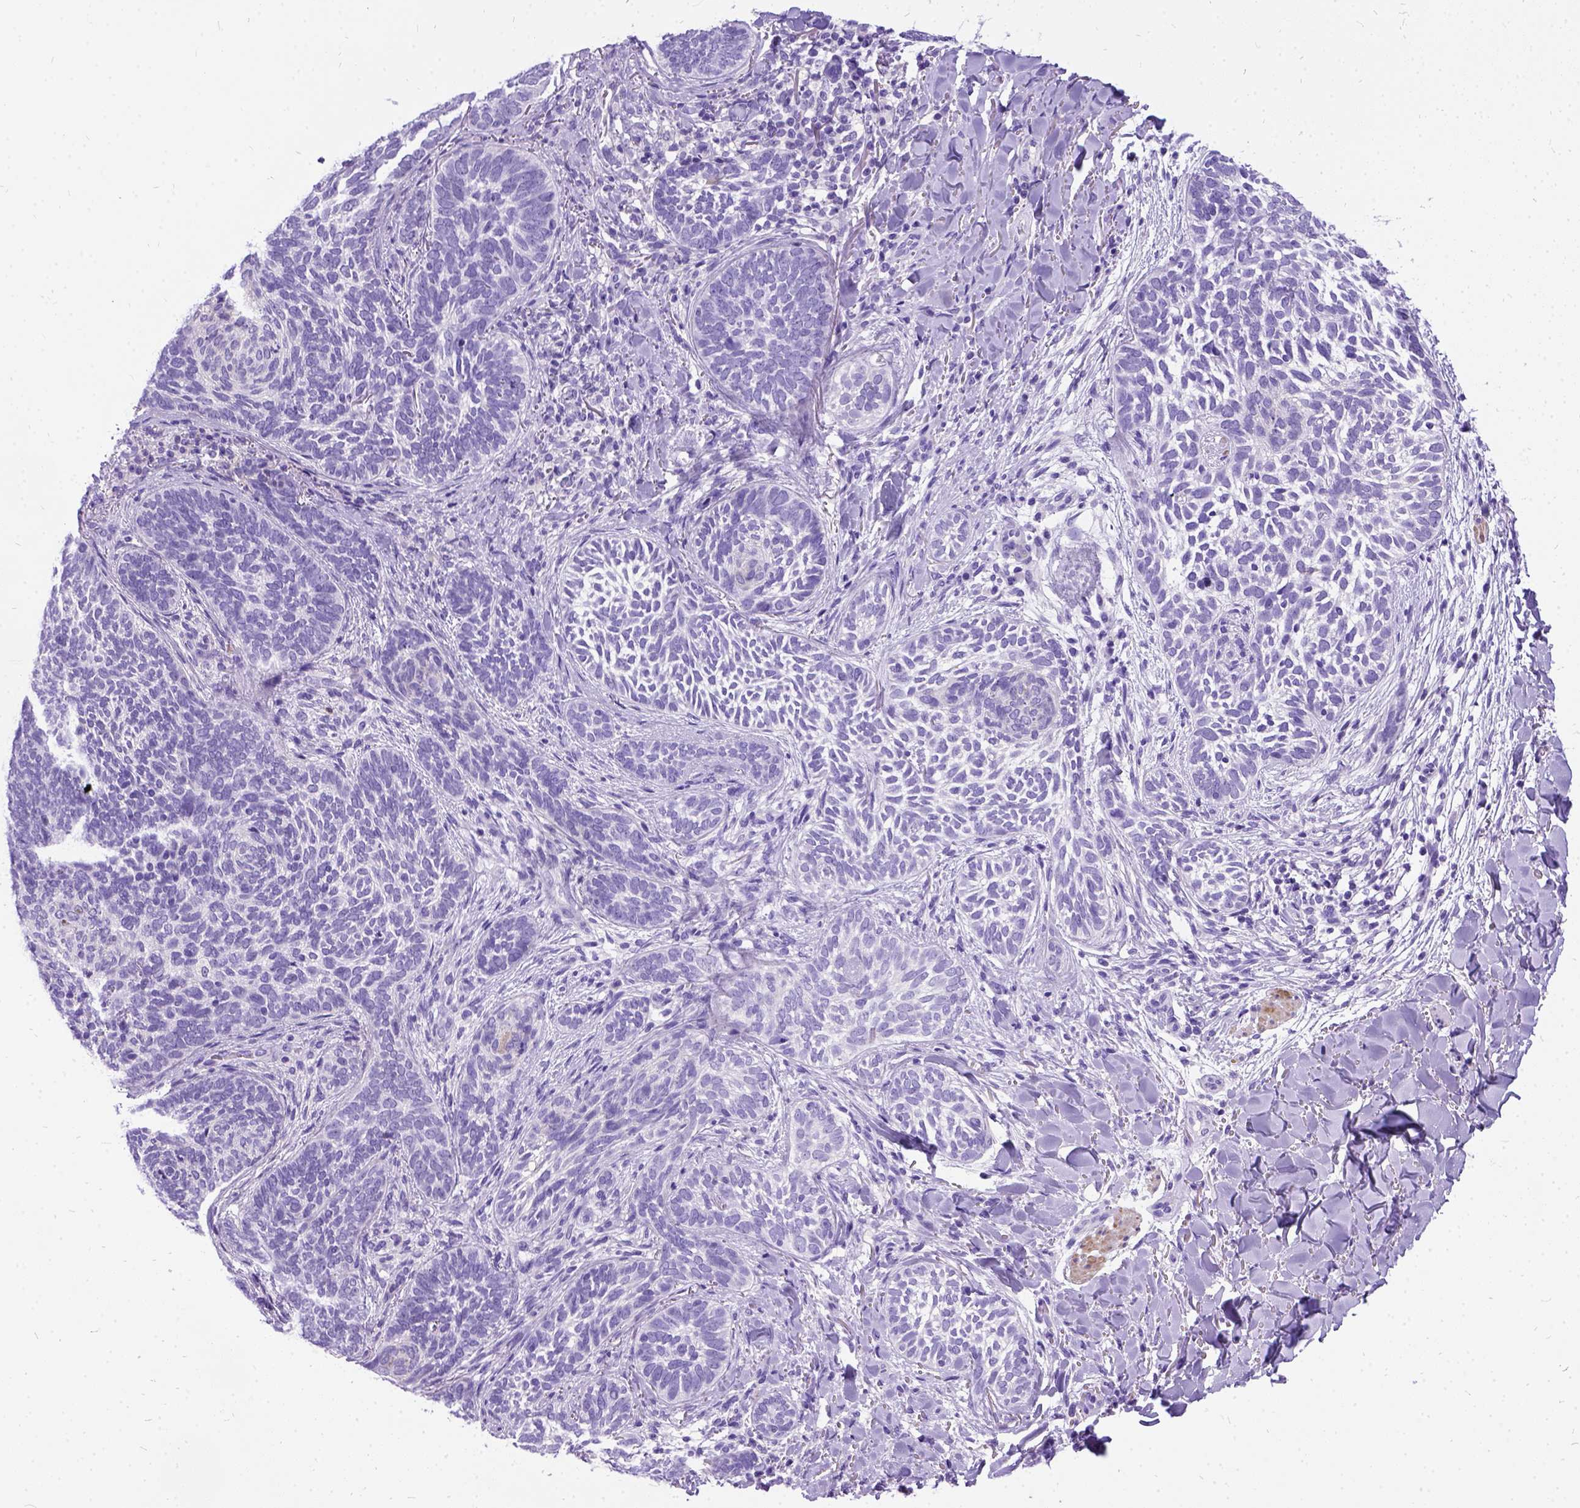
{"staining": {"intensity": "negative", "quantity": "none", "location": "none"}, "tissue": "skin cancer", "cell_type": "Tumor cells", "image_type": "cancer", "snomed": [{"axis": "morphology", "description": "Normal tissue, NOS"}, {"axis": "morphology", "description": "Basal cell carcinoma"}, {"axis": "topography", "description": "Skin"}], "caption": "Tumor cells are negative for brown protein staining in skin cancer.", "gene": "PRG2", "patient": {"sex": "male", "age": 46}}